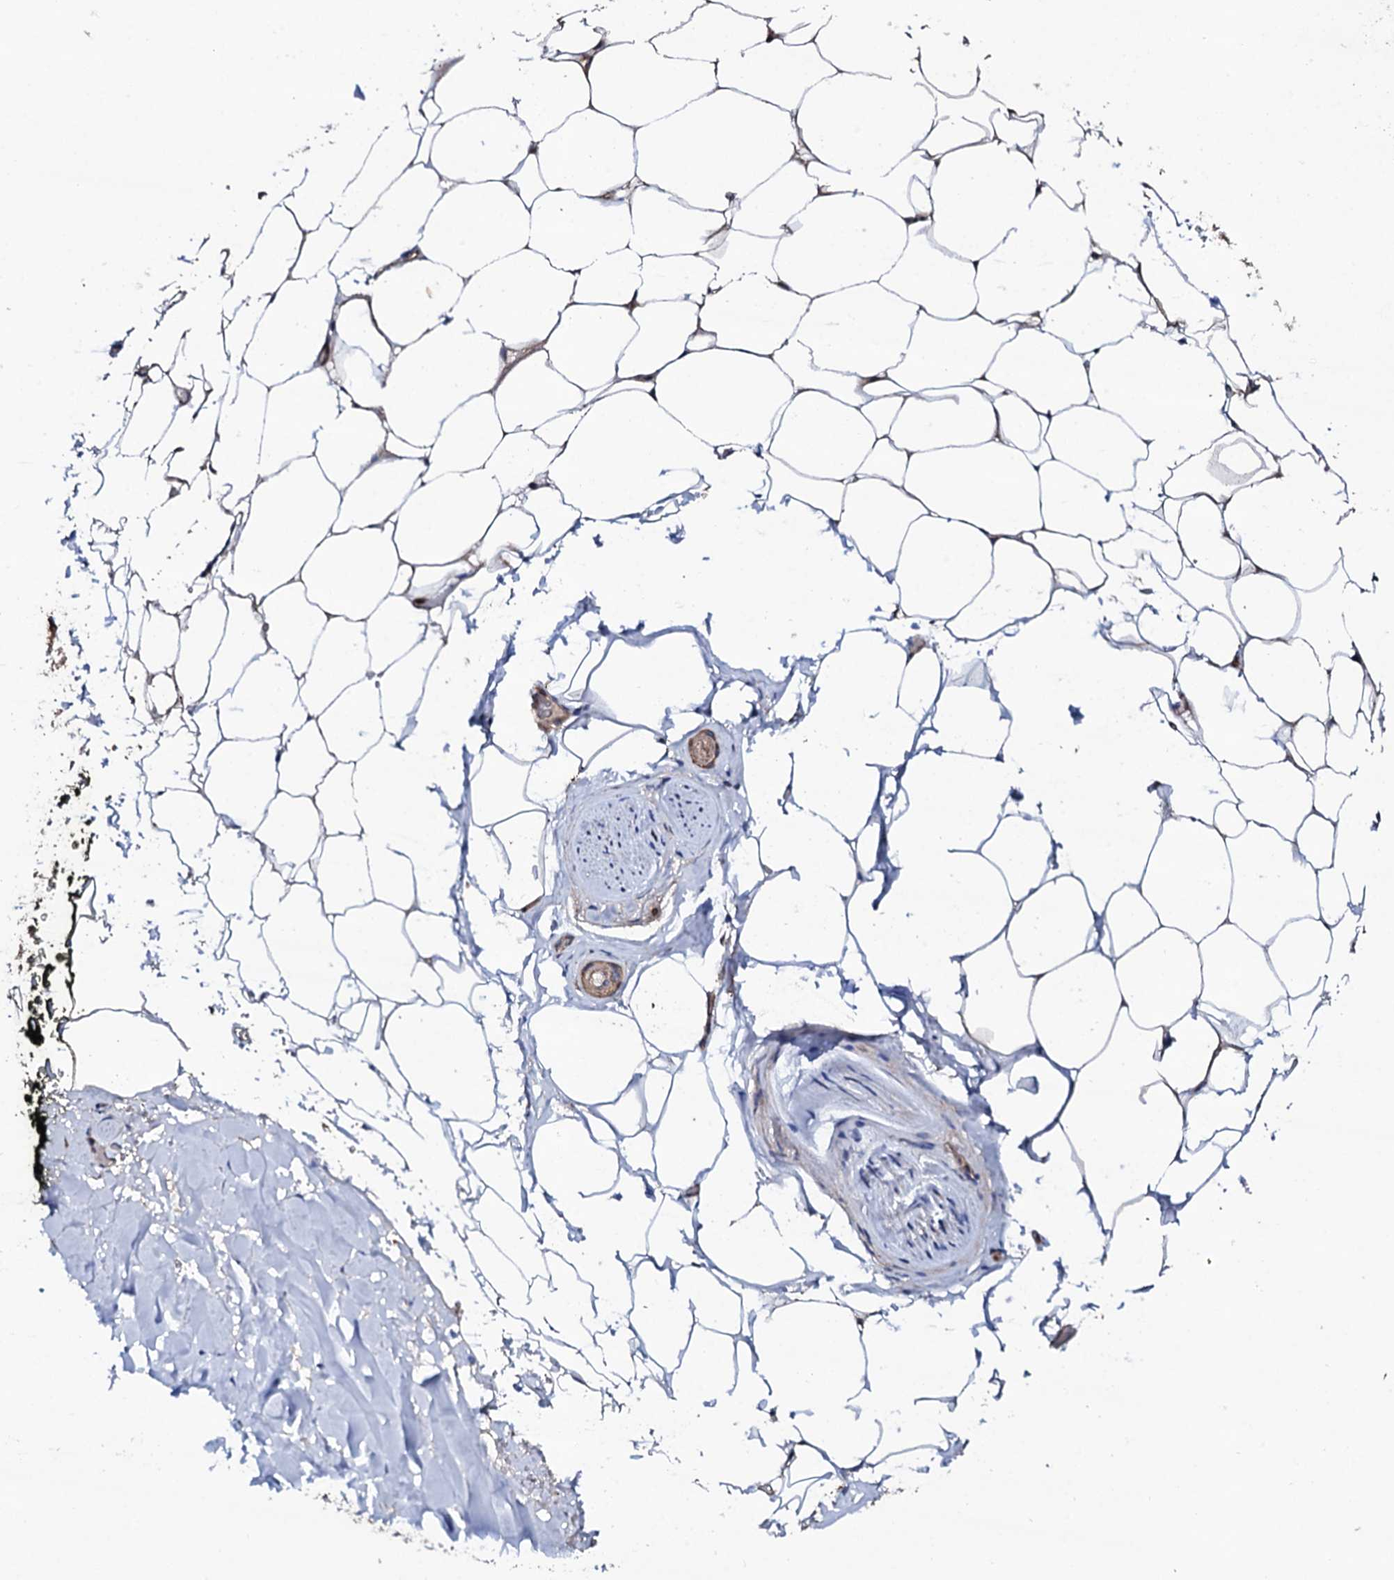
{"staining": {"intensity": "weak", "quantity": "25%-75%", "location": "cytoplasmic/membranous"}, "tissue": "adipose tissue", "cell_type": "Adipocytes", "image_type": "normal", "snomed": [{"axis": "morphology", "description": "Normal tissue, NOS"}, {"axis": "morphology", "description": "Adenocarcinoma, Low grade"}, {"axis": "topography", "description": "Prostate"}, {"axis": "topography", "description": "Peripheral nerve tissue"}], "caption": "IHC histopathology image of unremarkable adipose tissue stained for a protein (brown), which shows low levels of weak cytoplasmic/membranous expression in about 25%-75% of adipocytes.", "gene": "CIAO2A", "patient": {"sex": "male", "age": 63}}